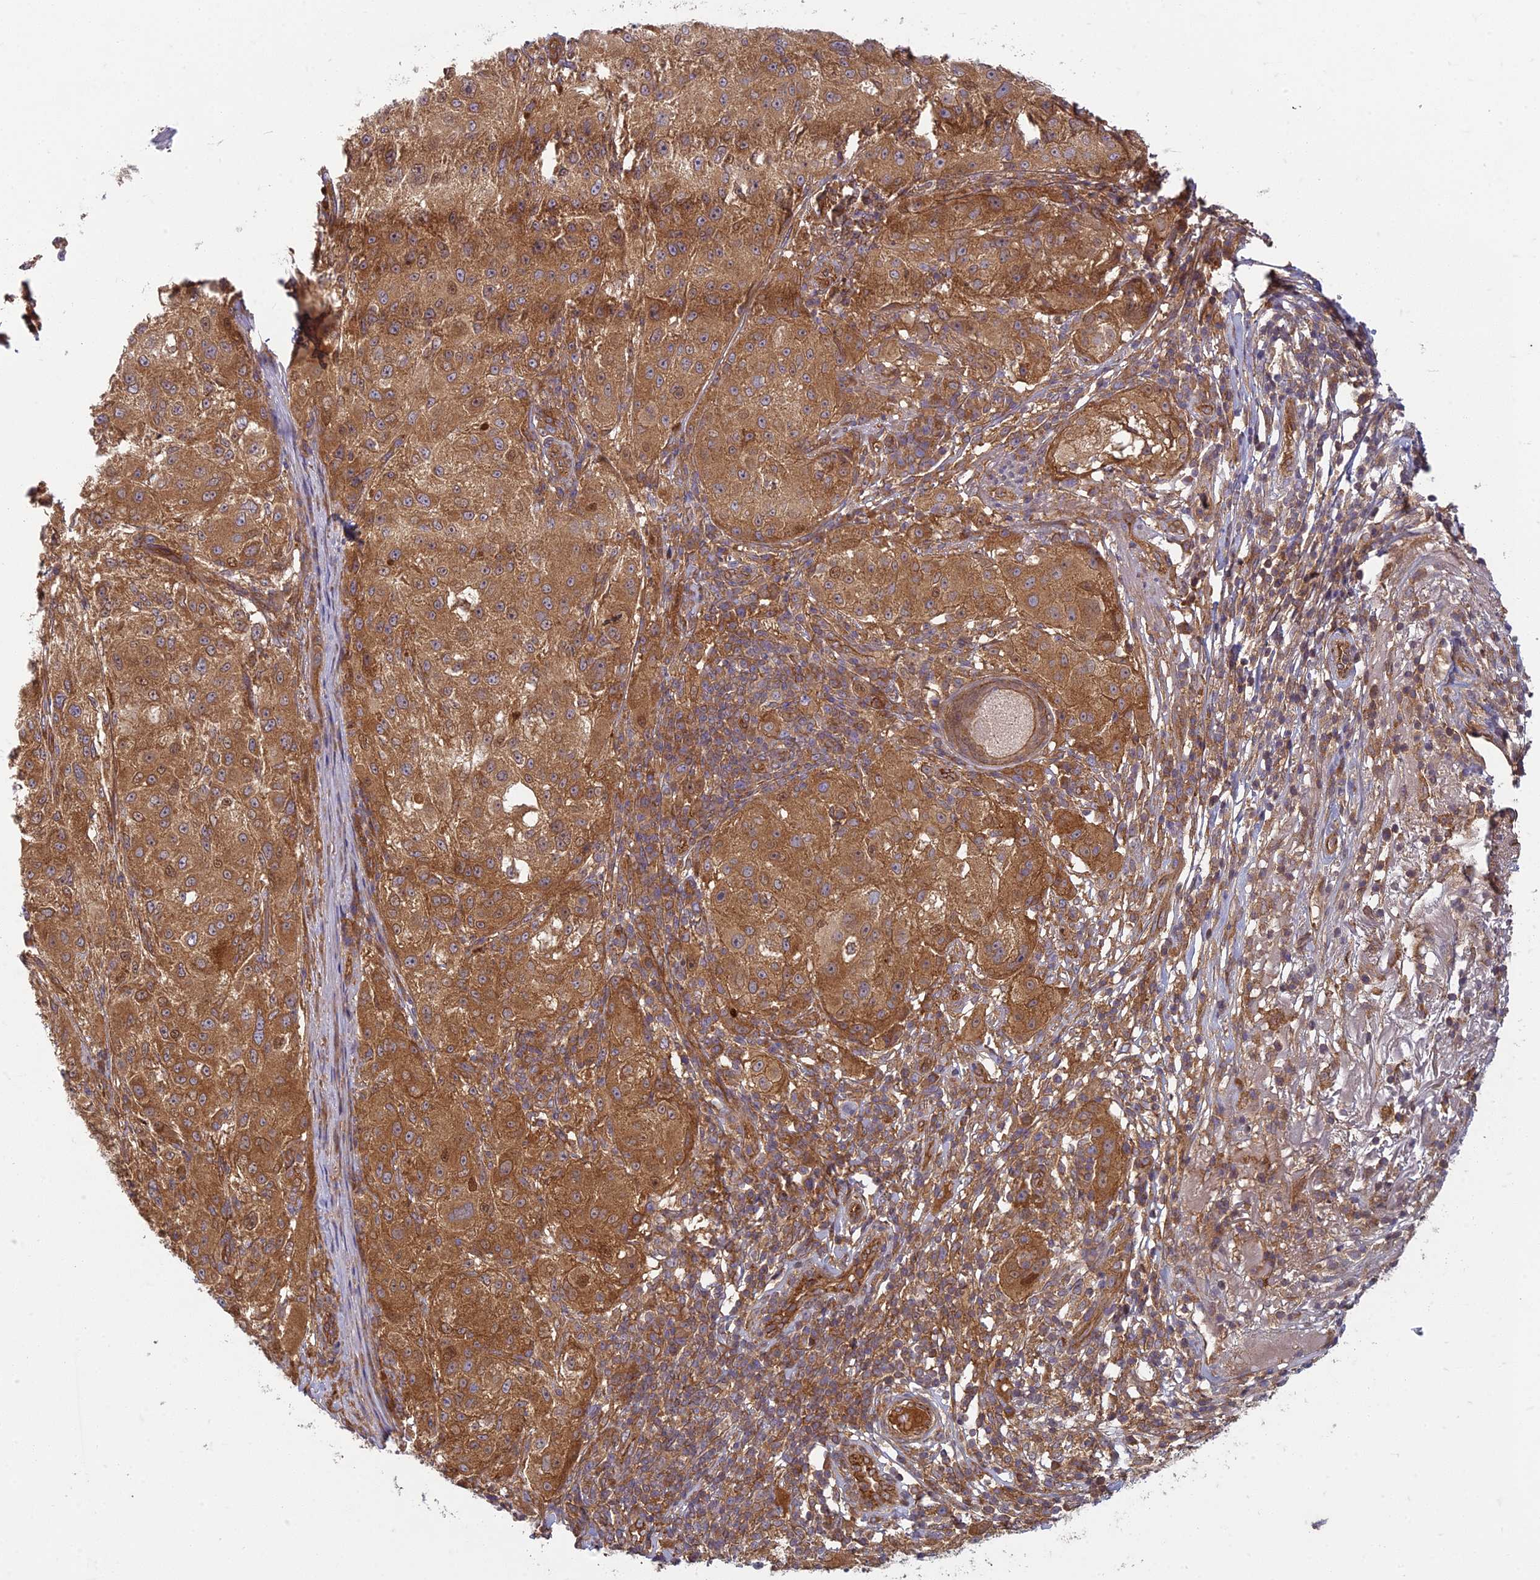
{"staining": {"intensity": "strong", "quantity": ">75%", "location": "cytoplasmic/membranous"}, "tissue": "melanoma", "cell_type": "Tumor cells", "image_type": "cancer", "snomed": [{"axis": "morphology", "description": "Necrosis, NOS"}, {"axis": "morphology", "description": "Malignant melanoma, NOS"}, {"axis": "topography", "description": "Skin"}], "caption": "Approximately >75% of tumor cells in human melanoma reveal strong cytoplasmic/membranous protein expression as visualized by brown immunohistochemical staining.", "gene": "TCF25", "patient": {"sex": "female", "age": 87}}